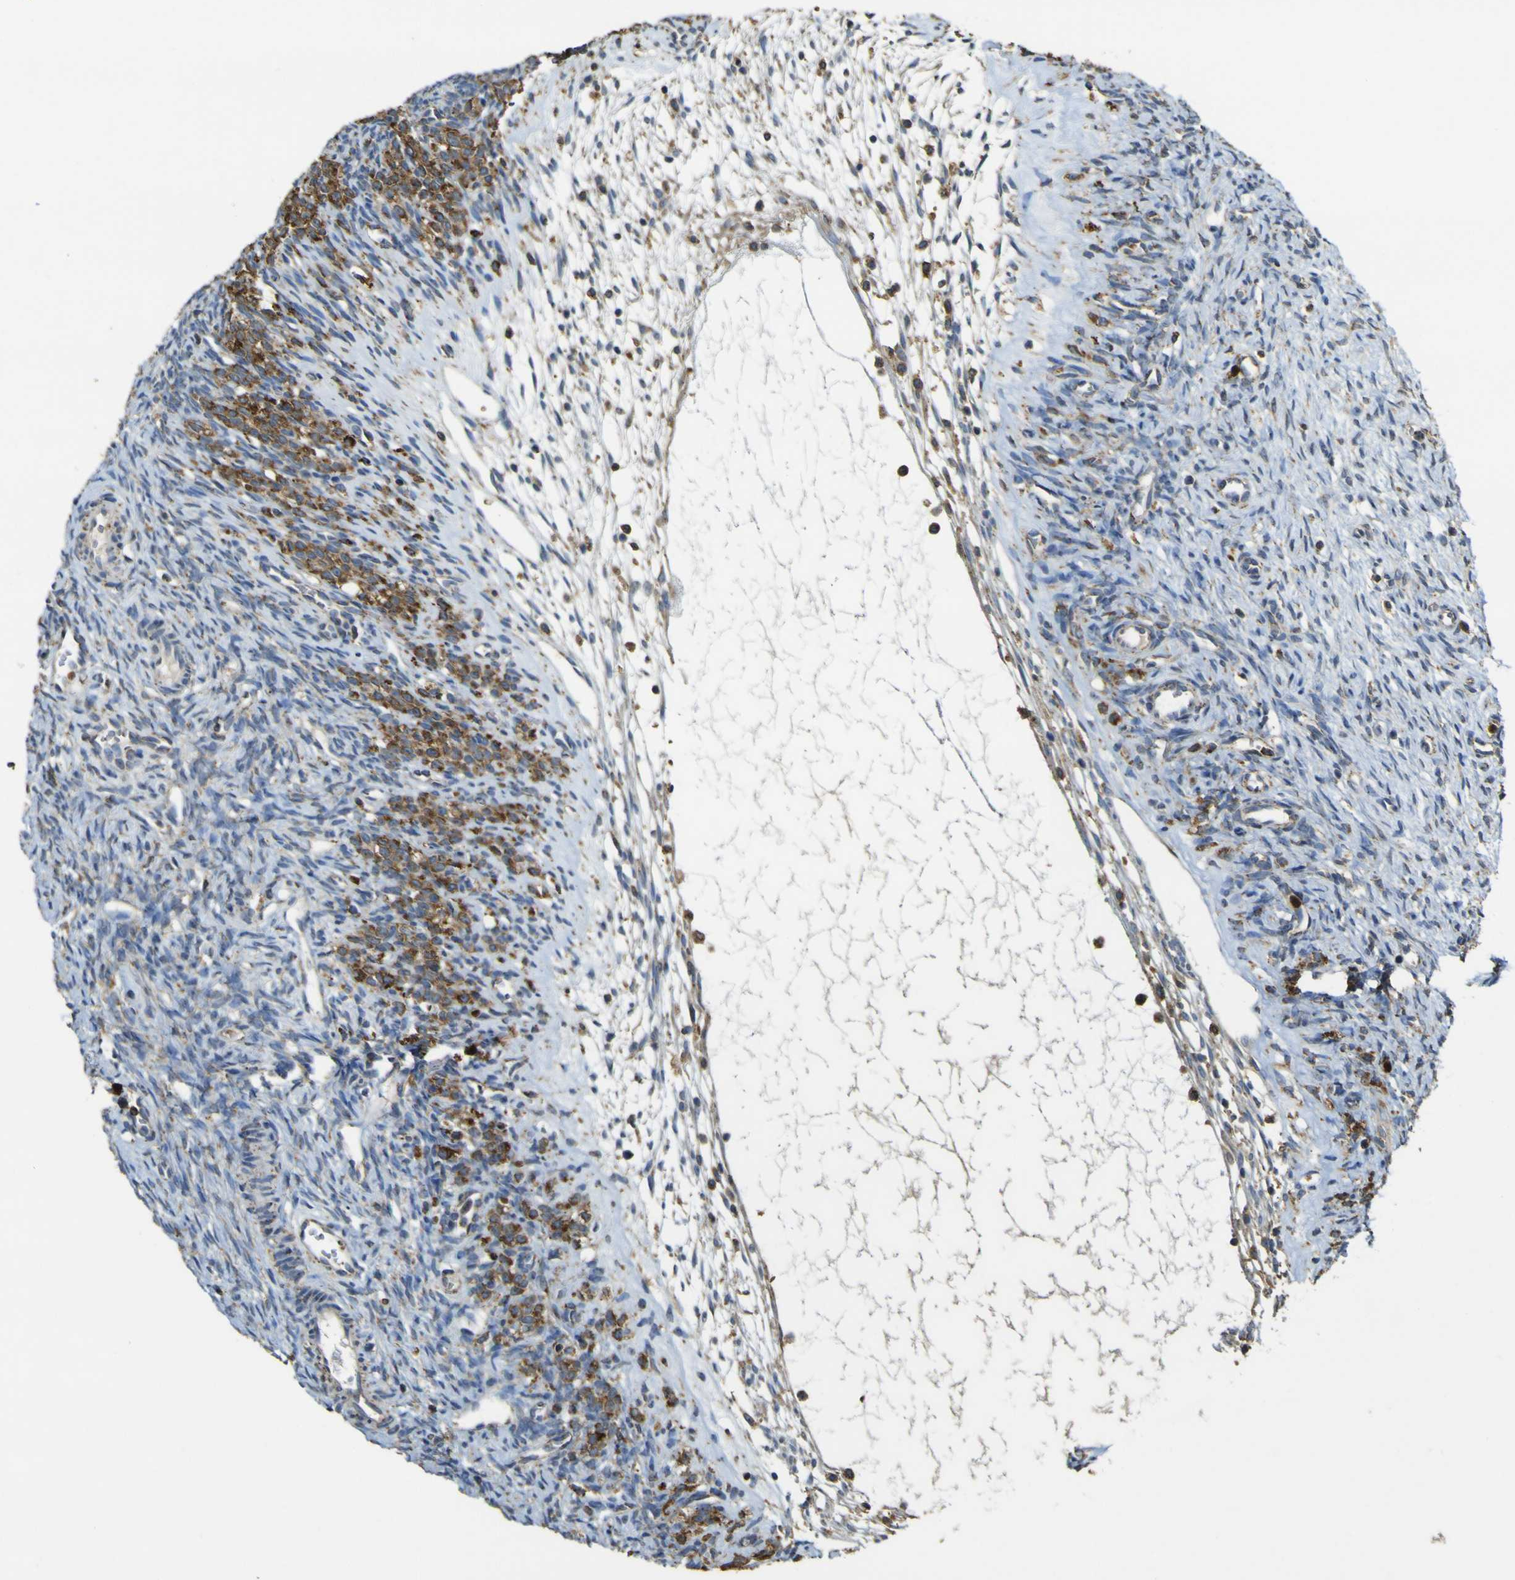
{"staining": {"intensity": "moderate", "quantity": ">75%", "location": "cytoplasmic/membranous"}, "tissue": "ovary", "cell_type": "Ovarian stroma cells", "image_type": "normal", "snomed": [{"axis": "morphology", "description": "Normal tissue, NOS"}, {"axis": "topography", "description": "Ovary"}], "caption": "An immunohistochemistry micrograph of unremarkable tissue is shown. Protein staining in brown shows moderate cytoplasmic/membranous positivity in ovary within ovarian stroma cells.", "gene": "ACSL3", "patient": {"sex": "female", "age": 33}}